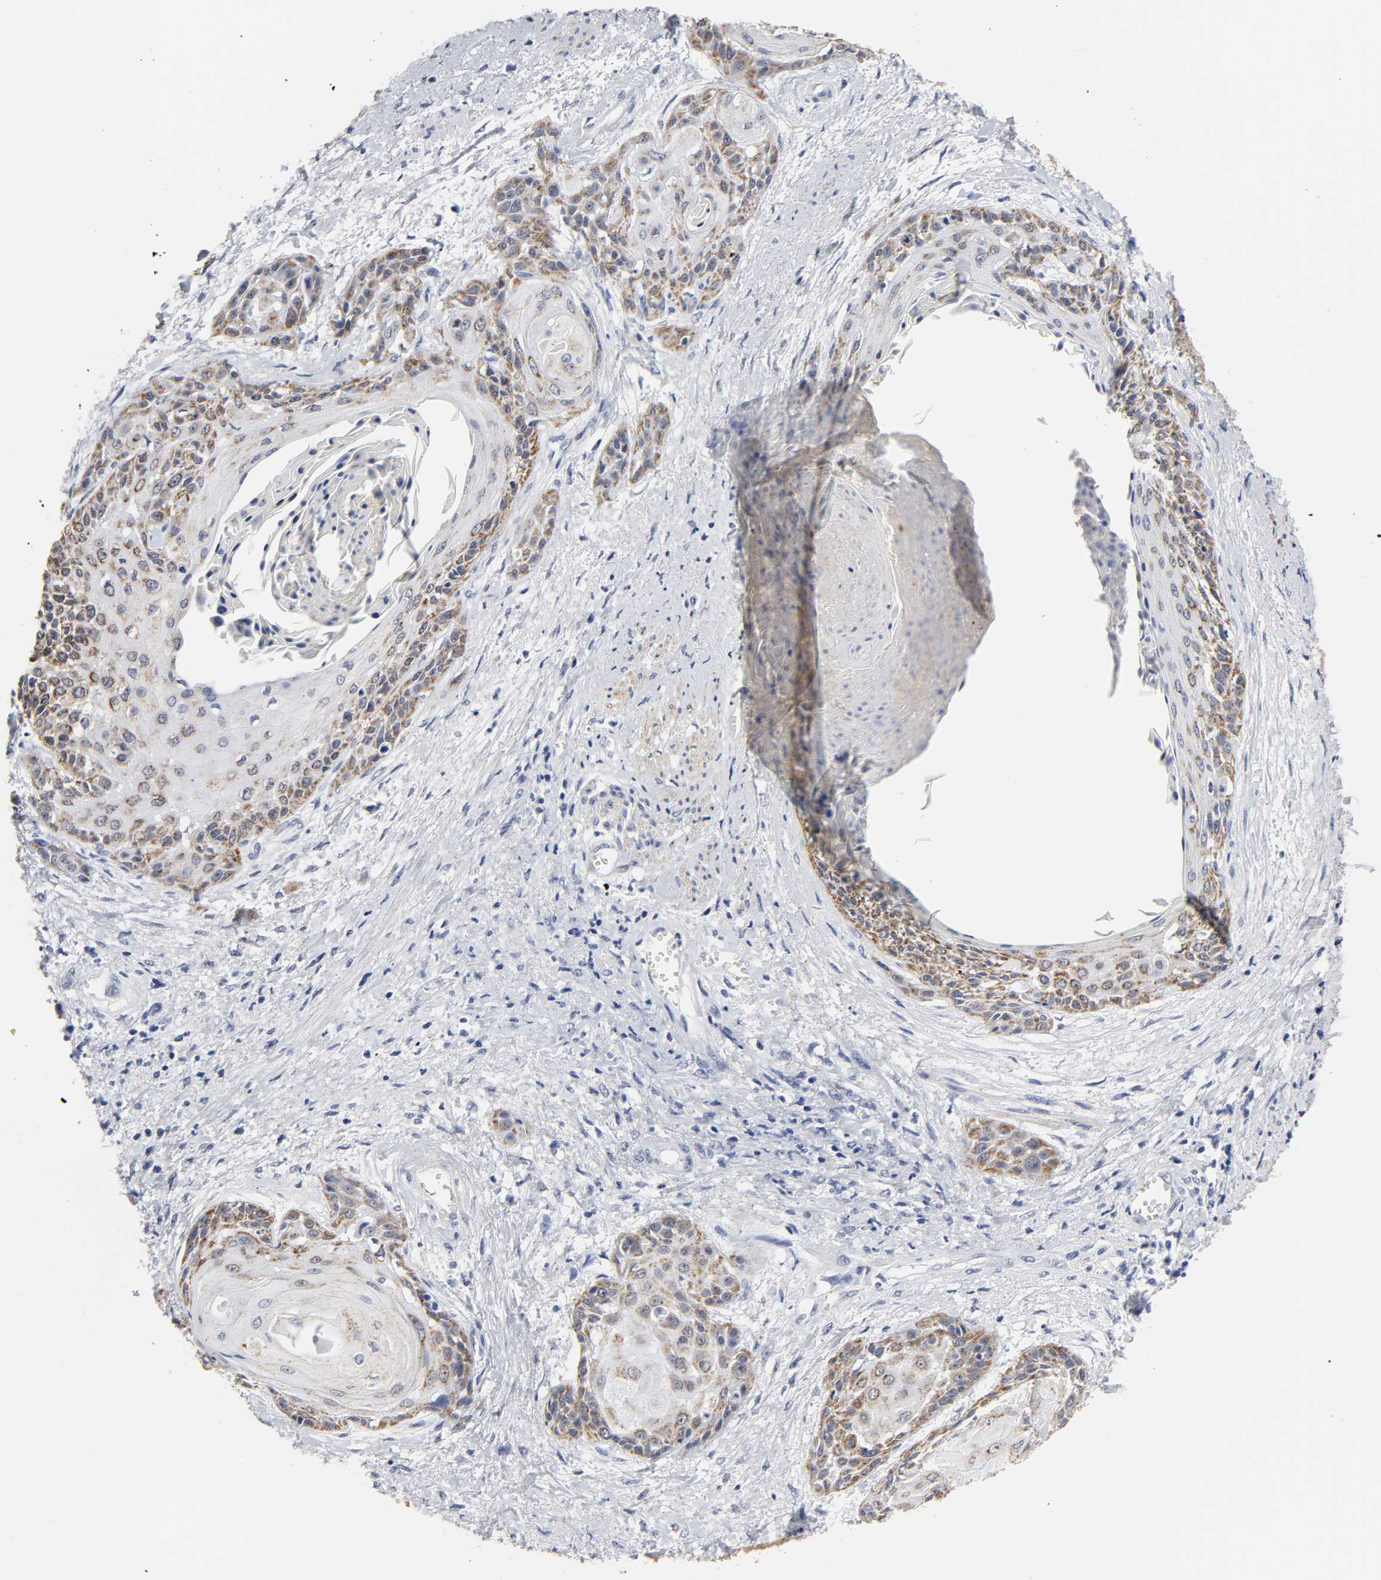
{"staining": {"intensity": "moderate", "quantity": ">75%", "location": "cytoplasmic/membranous"}, "tissue": "cervical cancer", "cell_type": "Tumor cells", "image_type": "cancer", "snomed": [{"axis": "morphology", "description": "Squamous cell carcinoma, NOS"}, {"axis": "topography", "description": "Cervix"}], "caption": "Immunohistochemistry image of neoplastic tissue: human squamous cell carcinoma (cervical) stained using immunohistochemistry demonstrates medium levels of moderate protein expression localized specifically in the cytoplasmic/membranous of tumor cells, appearing as a cytoplasmic/membranous brown color.", "gene": "GRHL2", "patient": {"sex": "female", "age": 57}}